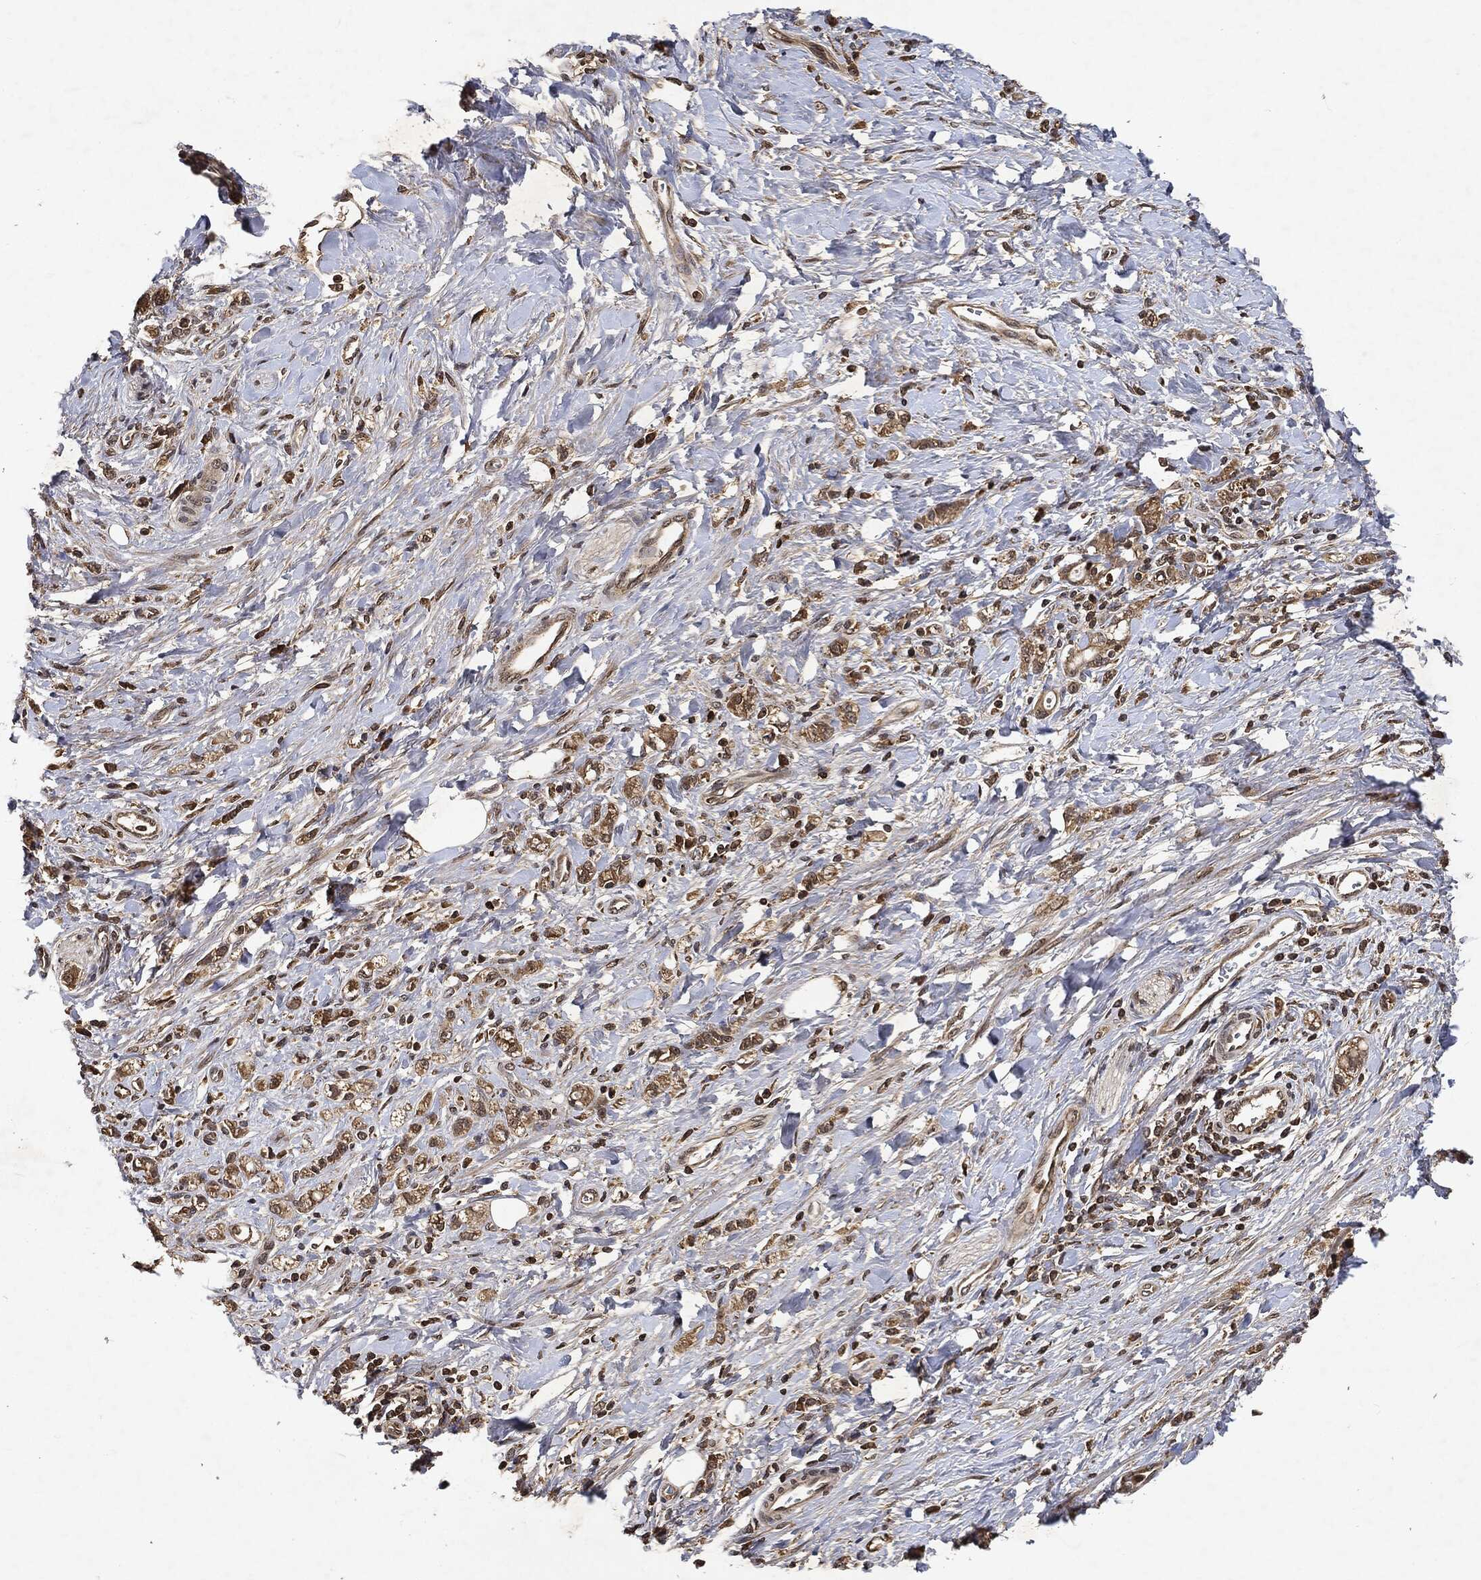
{"staining": {"intensity": "moderate", "quantity": ">75%", "location": "cytoplasmic/membranous"}, "tissue": "stomach cancer", "cell_type": "Tumor cells", "image_type": "cancer", "snomed": [{"axis": "morphology", "description": "Adenocarcinoma, NOS"}, {"axis": "topography", "description": "Stomach"}], "caption": "A brown stain labels moderate cytoplasmic/membranous positivity of a protein in stomach adenocarcinoma tumor cells.", "gene": "ZNF226", "patient": {"sex": "male", "age": 77}}